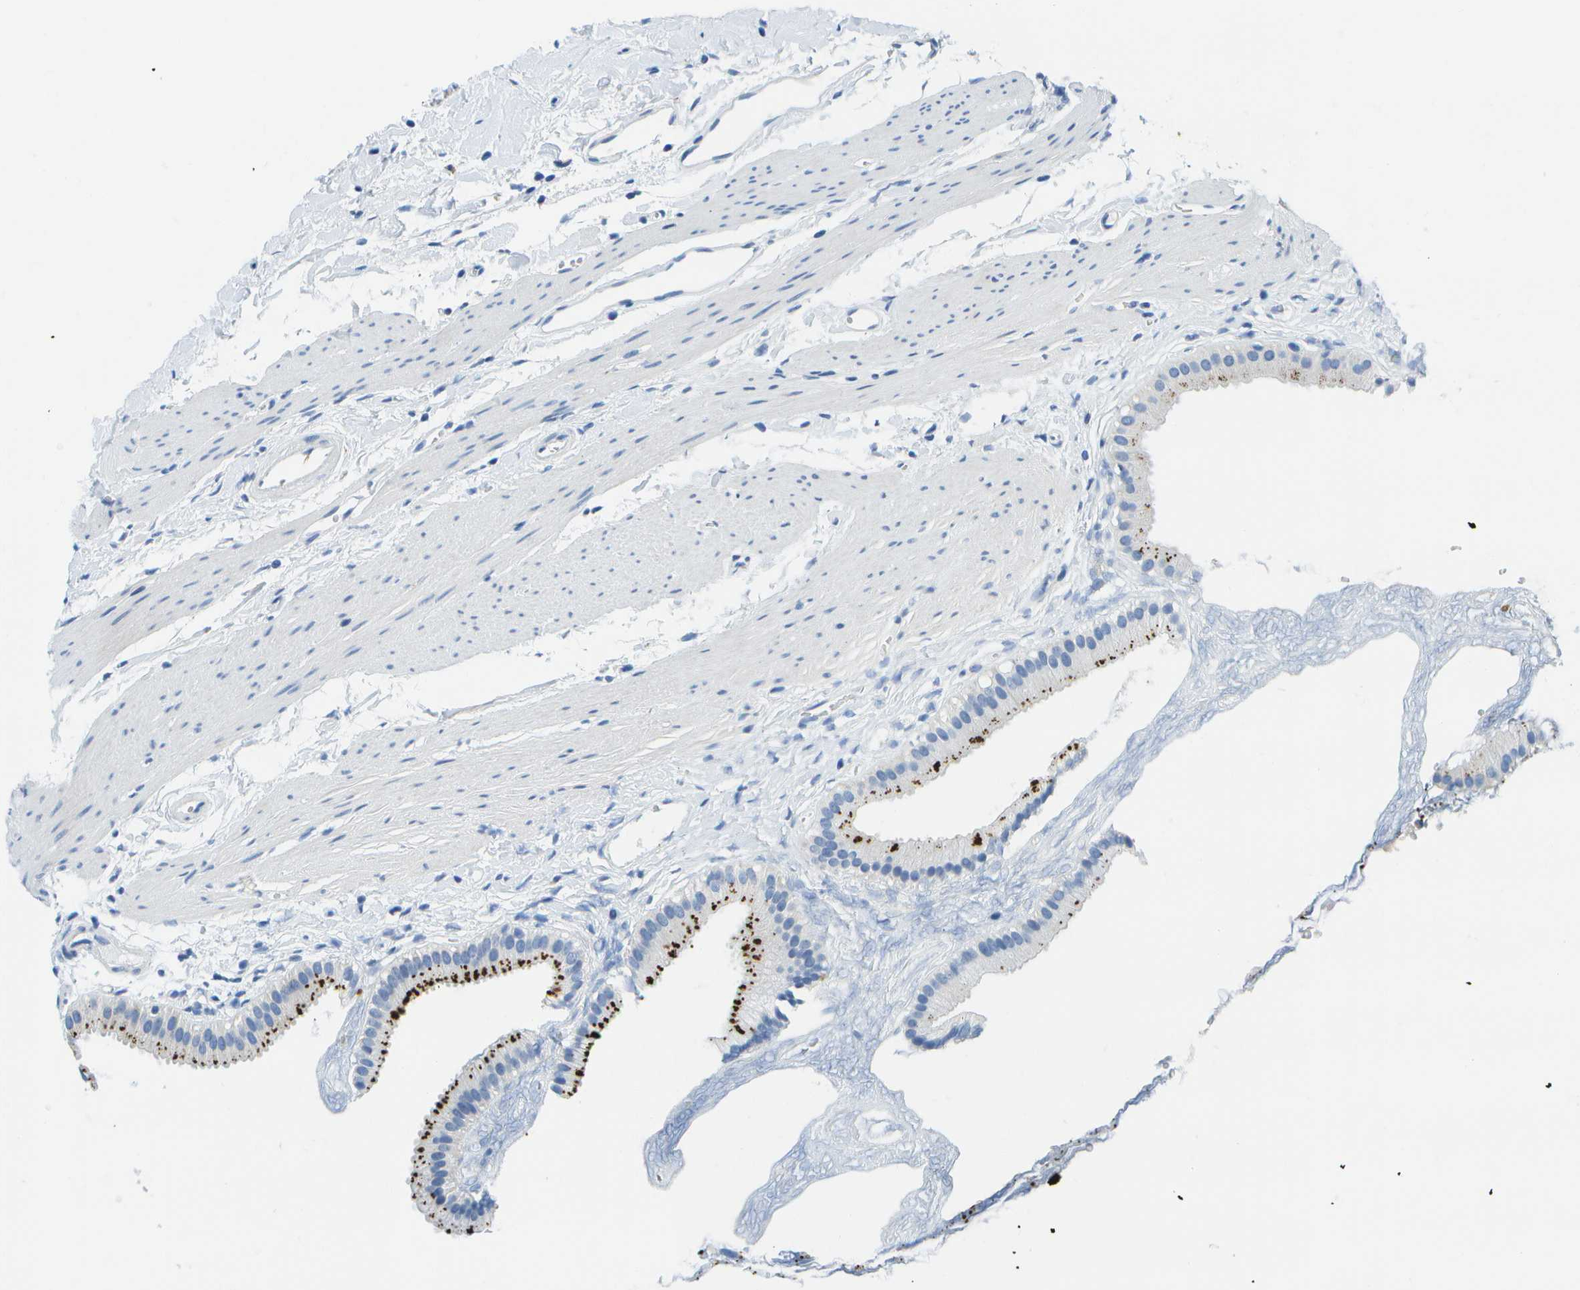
{"staining": {"intensity": "negative", "quantity": "none", "location": "none"}, "tissue": "gallbladder", "cell_type": "Glandular cells", "image_type": "normal", "snomed": [{"axis": "morphology", "description": "Normal tissue, NOS"}, {"axis": "topography", "description": "Gallbladder"}], "caption": "IHC histopathology image of unremarkable human gallbladder stained for a protein (brown), which reveals no expression in glandular cells.", "gene": "MS4A1", "patient": {"sex": "female", "age": 64}}